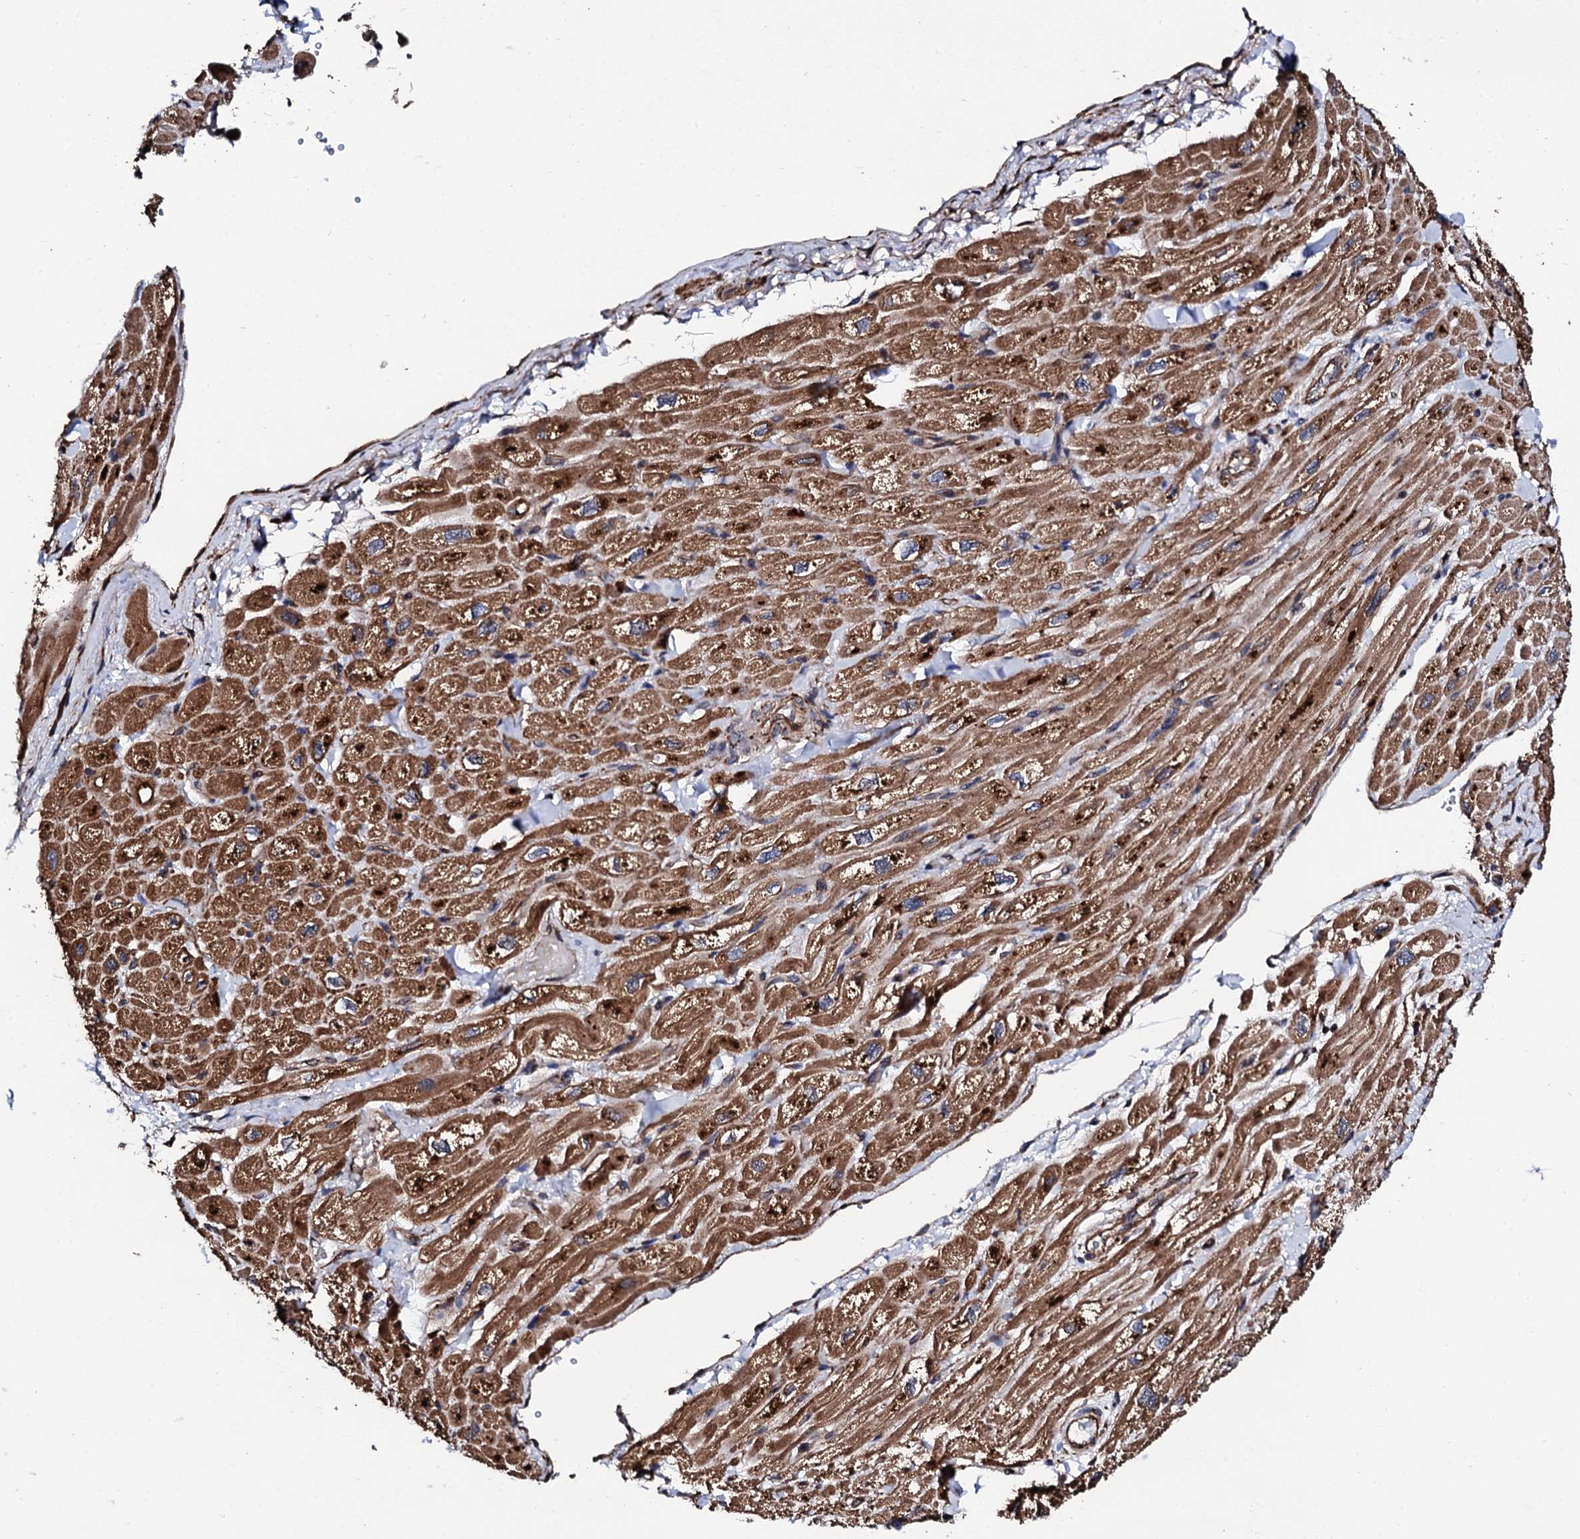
{"staining": {"intensity": "moderate", "quantity": ">75%", "location": "cytoplasmic/membranous"}, "tissue": "heart muscle", "cell_type": "Cardiomyocytes", "image_type": "normal", "snomed": [{"axis": "morphology", "description": "Normal tissue, NOS"}, {"axis": "topography", "description": "Heart"}], "caption": "Heart muscle stained with IHC demonstrates moderate cytoplasmic/membranous staining in about >75% of cardiomyocytes. (brown staining indicates protein expression, while blue staining denotes nuclei).", "gene": "CKAP5", "patient": {"sex": "male", "age": 65}}